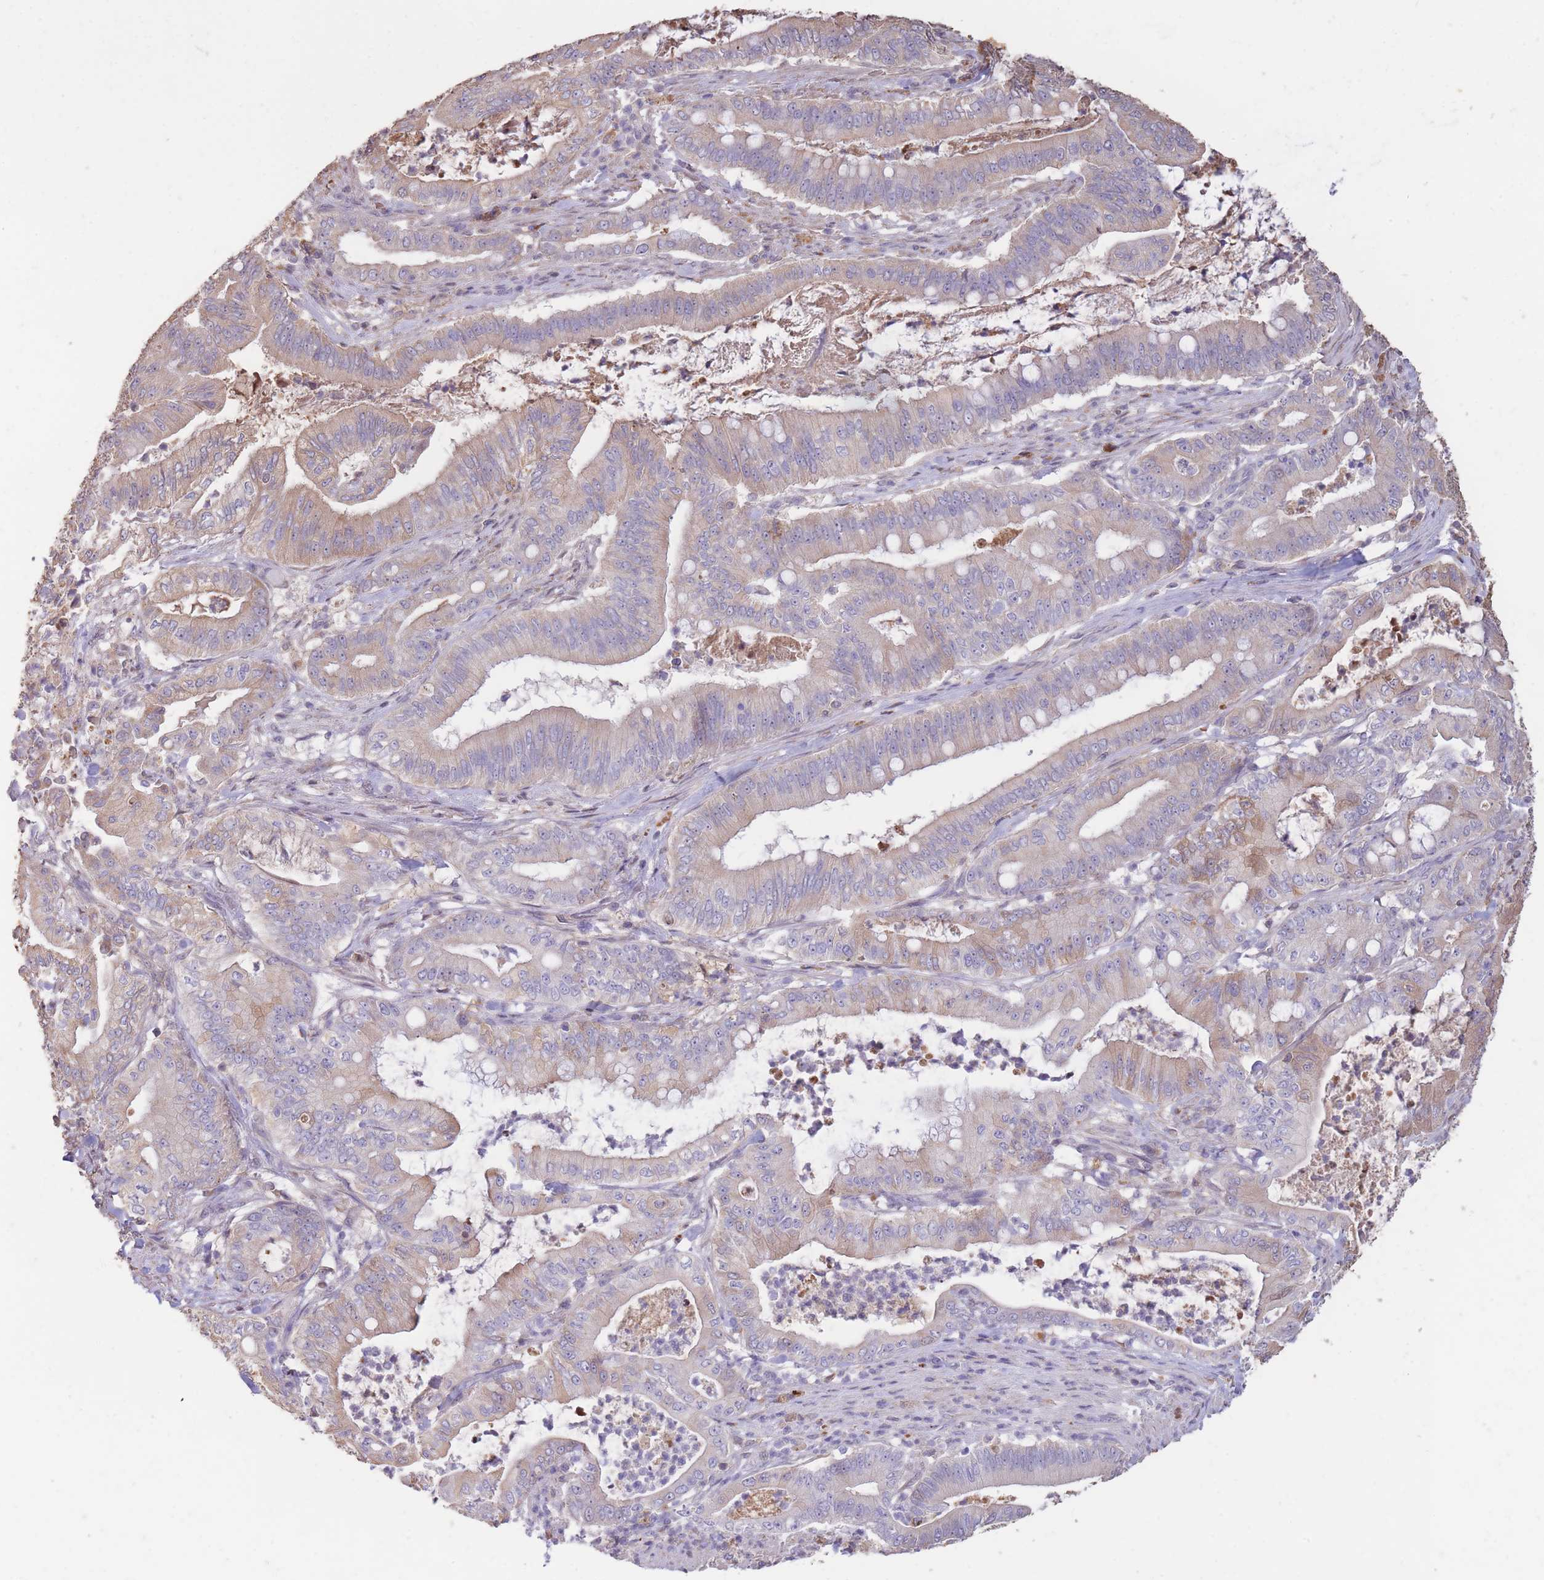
{"staining": {"intensity": "weak", "quantity": "<25%", "location": "cytoplasmic/membranous"}, "tissue": "pancreatic cancer", "cell_type": "Tumor cells", "image_type": "cancer", "snomed": [{"axis": "morphology", "description": "Adenocarcinoma, NOS"}, {"axis": "topography", "description": "Pancreas"}], "caption": "Tumor cells show no significant staining in pancreatic adenocarcinoma.", "gene": "RGS14", "patient": {"sex": "male", "age": 71}}